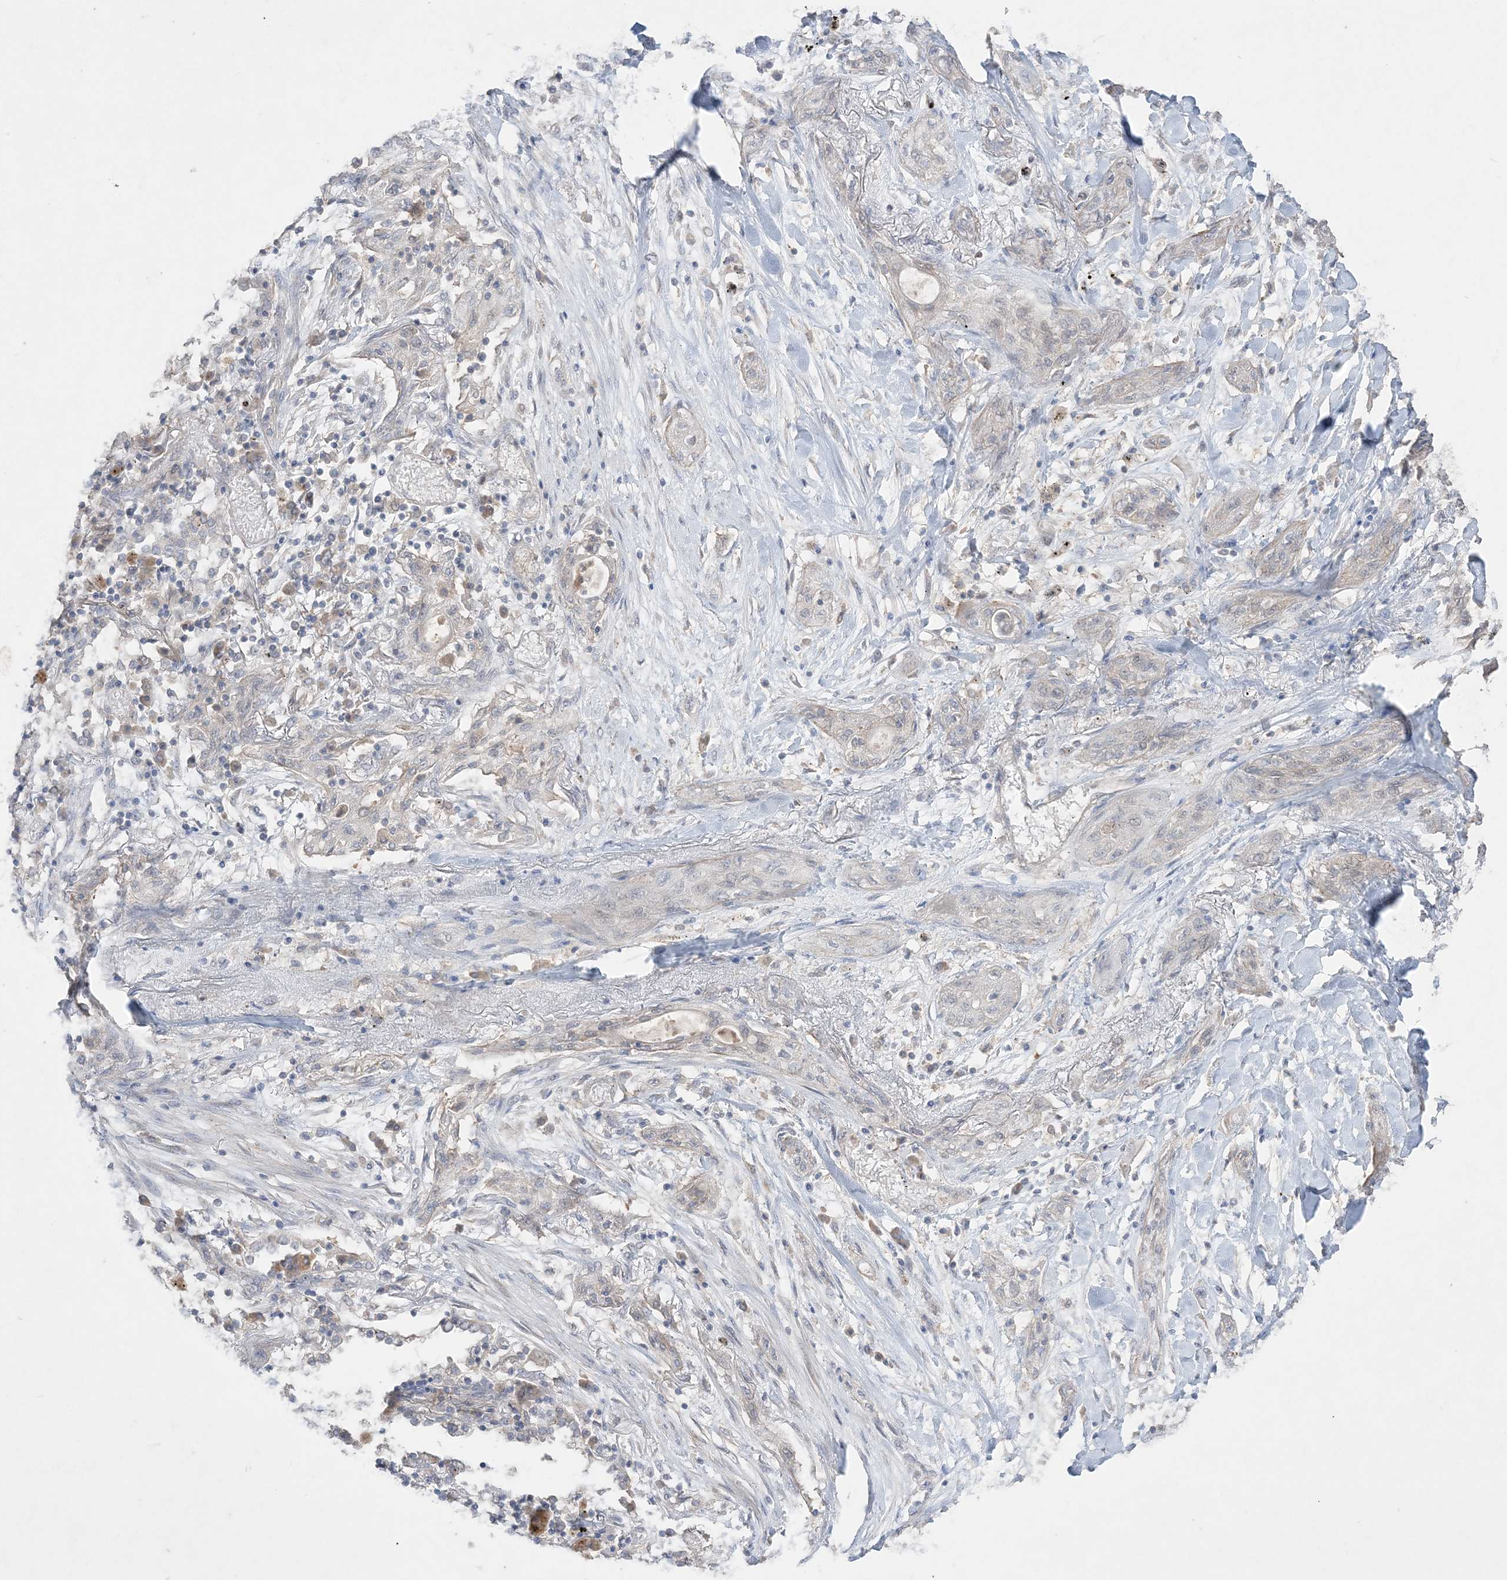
{"staining": {"intensity": "negative", "quantity": "none", "location": "none"}, "tissue": "lung cancer", "cell_type": "Tumor cells", "image_type": "cancer", "snomed": [{"axis": "morphology", "description": "Squamous cell carcinoma, NOS"}, {"axis": "topography", "description": "Lung"}], "caption": "An IHC histopathology image of lung cancer is shown. There is no staining in tumor cells of lung cancer.", "gene": "SH3BP4", "patient": {"sex": "female", "age": 47}}